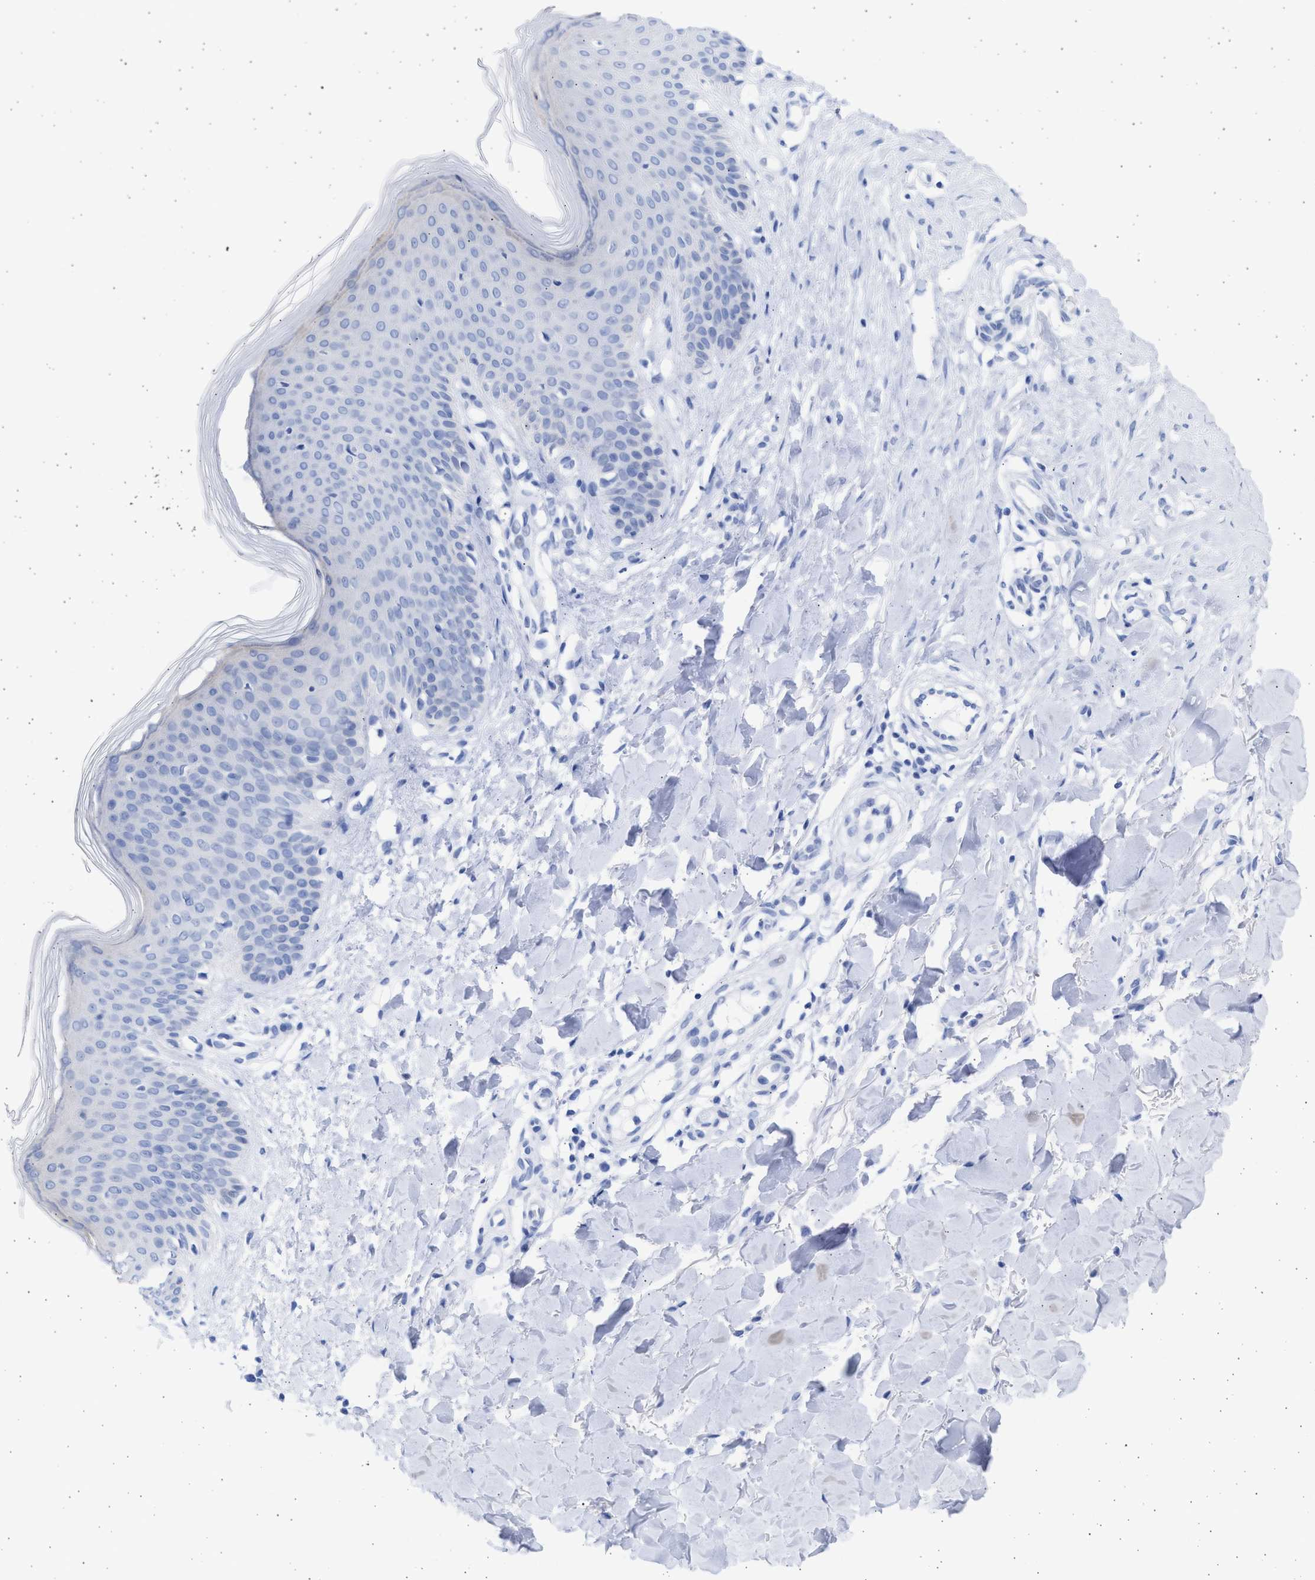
{"staining": {"intensity": "negative", "quantity": "none", "location": "none"}, "tissue": "skin", "cell_type": "Fibroblasts", "image_type": "normal", "snomed": [{"axis": "morphology", "description": "Normal tissue, NOS"}, {"axis": "topography", "description": "Skin"}], "caption": "This image is of unremarkable skin stained with IHC to label a protein in brown with the nuclei are counter-stained blue. There is no staining in fibroblasts.", "gene": "ALDOC", "patient": {"sex": "male", "age": 41}}